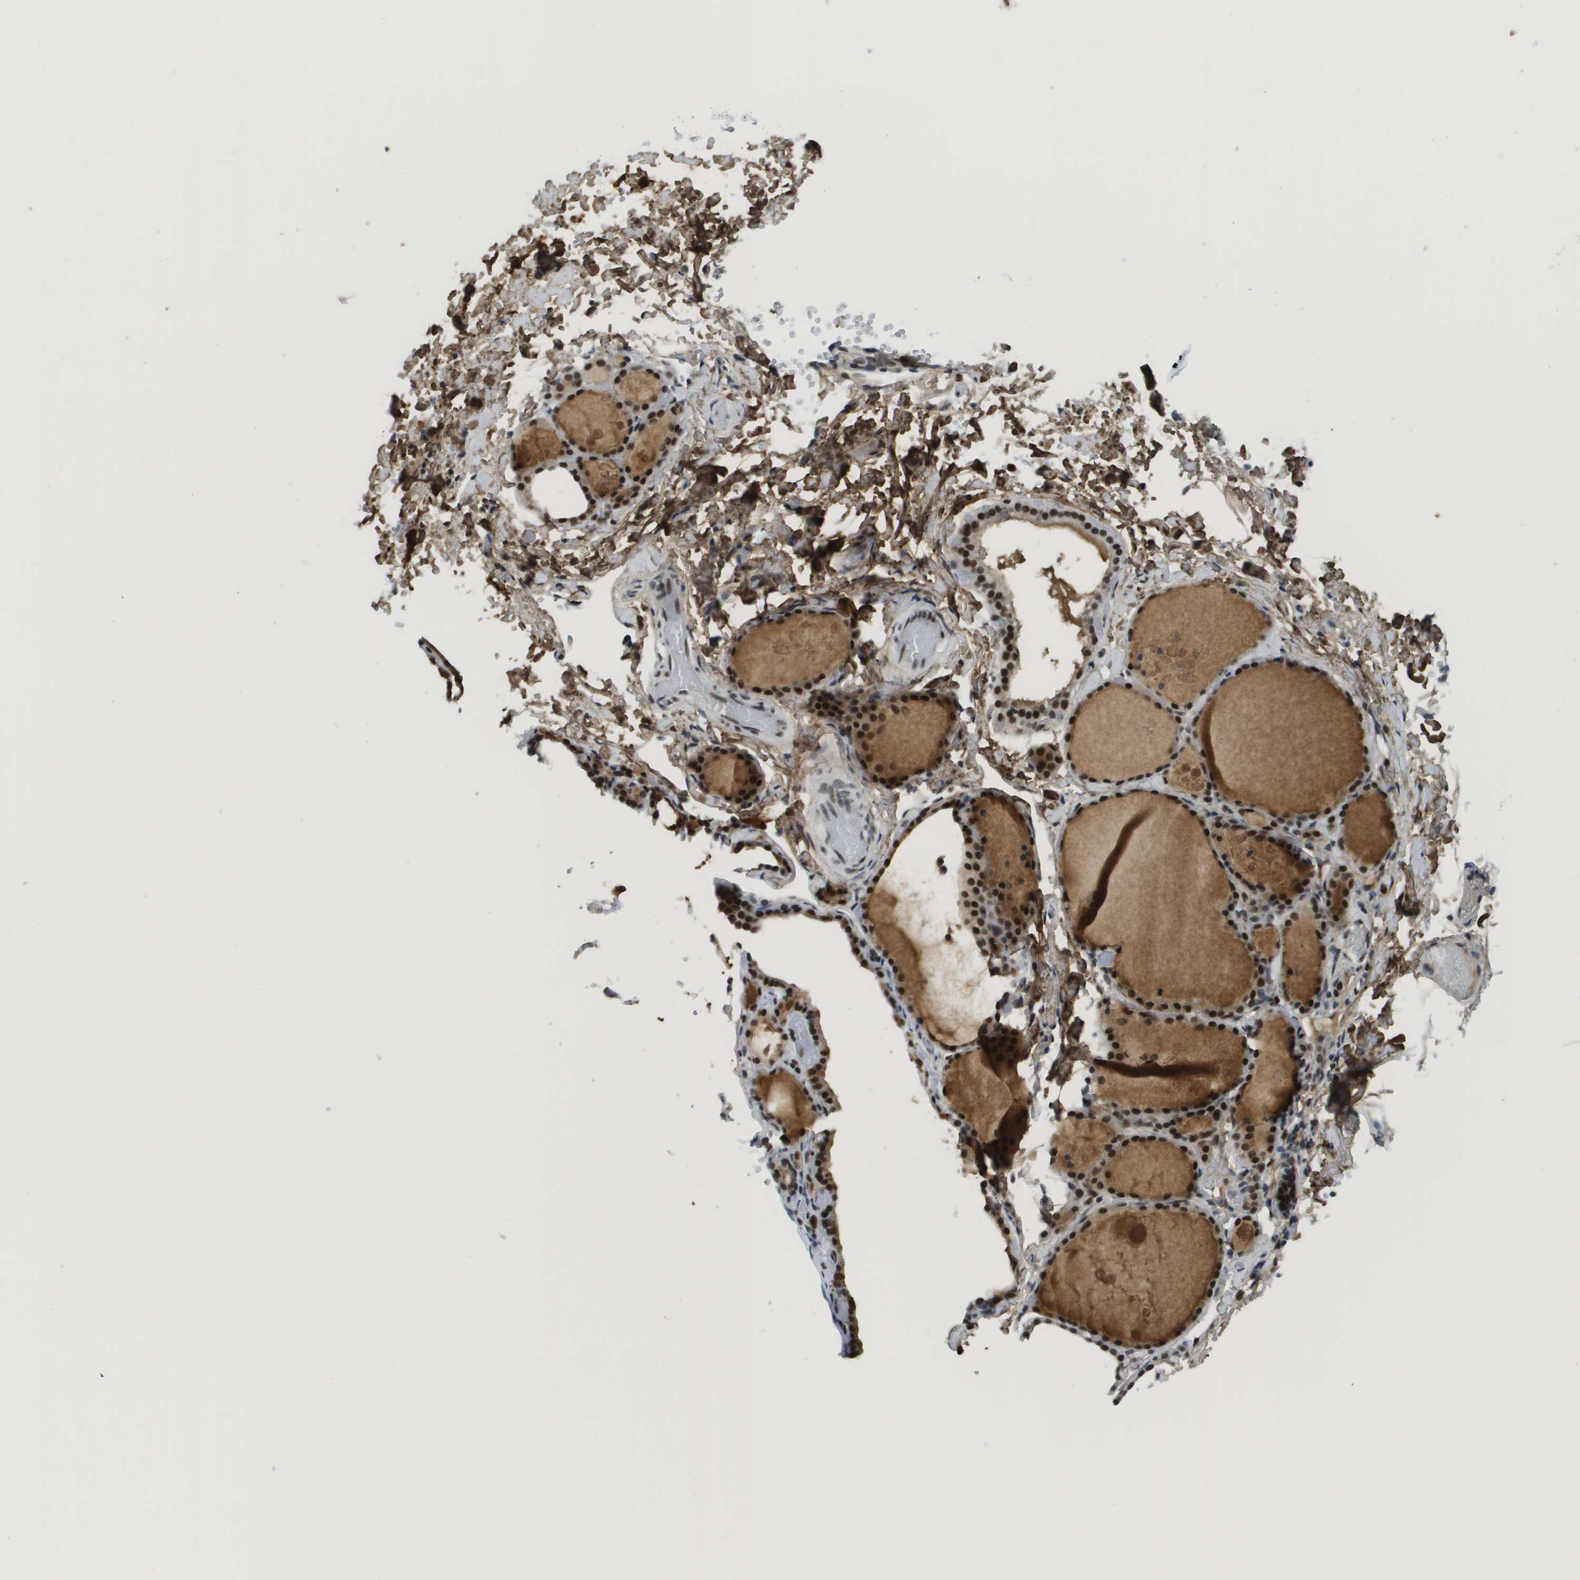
{"staining": {"intensity": "strong", "quantity": ">75%", "location": "nuclear"}, "tissue": "thyroid gland", "cell_type": "Glandular cells", "image_type": "normal", "snomed": [{"axis": "morphology", "description": "Normal tissue, NOS"}, {"axis": "topography", "description": "Thyroid gland"}], "caption": "This photomicrograph displays benign thyroid gland stained with immunohistochemistry (IHC) to label a protein in brown. The nuclear of glandular cells show strong positivity for the protein. Nuclei are counter-stained blue.", "gene": "SMARCAD1", "patient": {"sex": "male", "age": 56}}